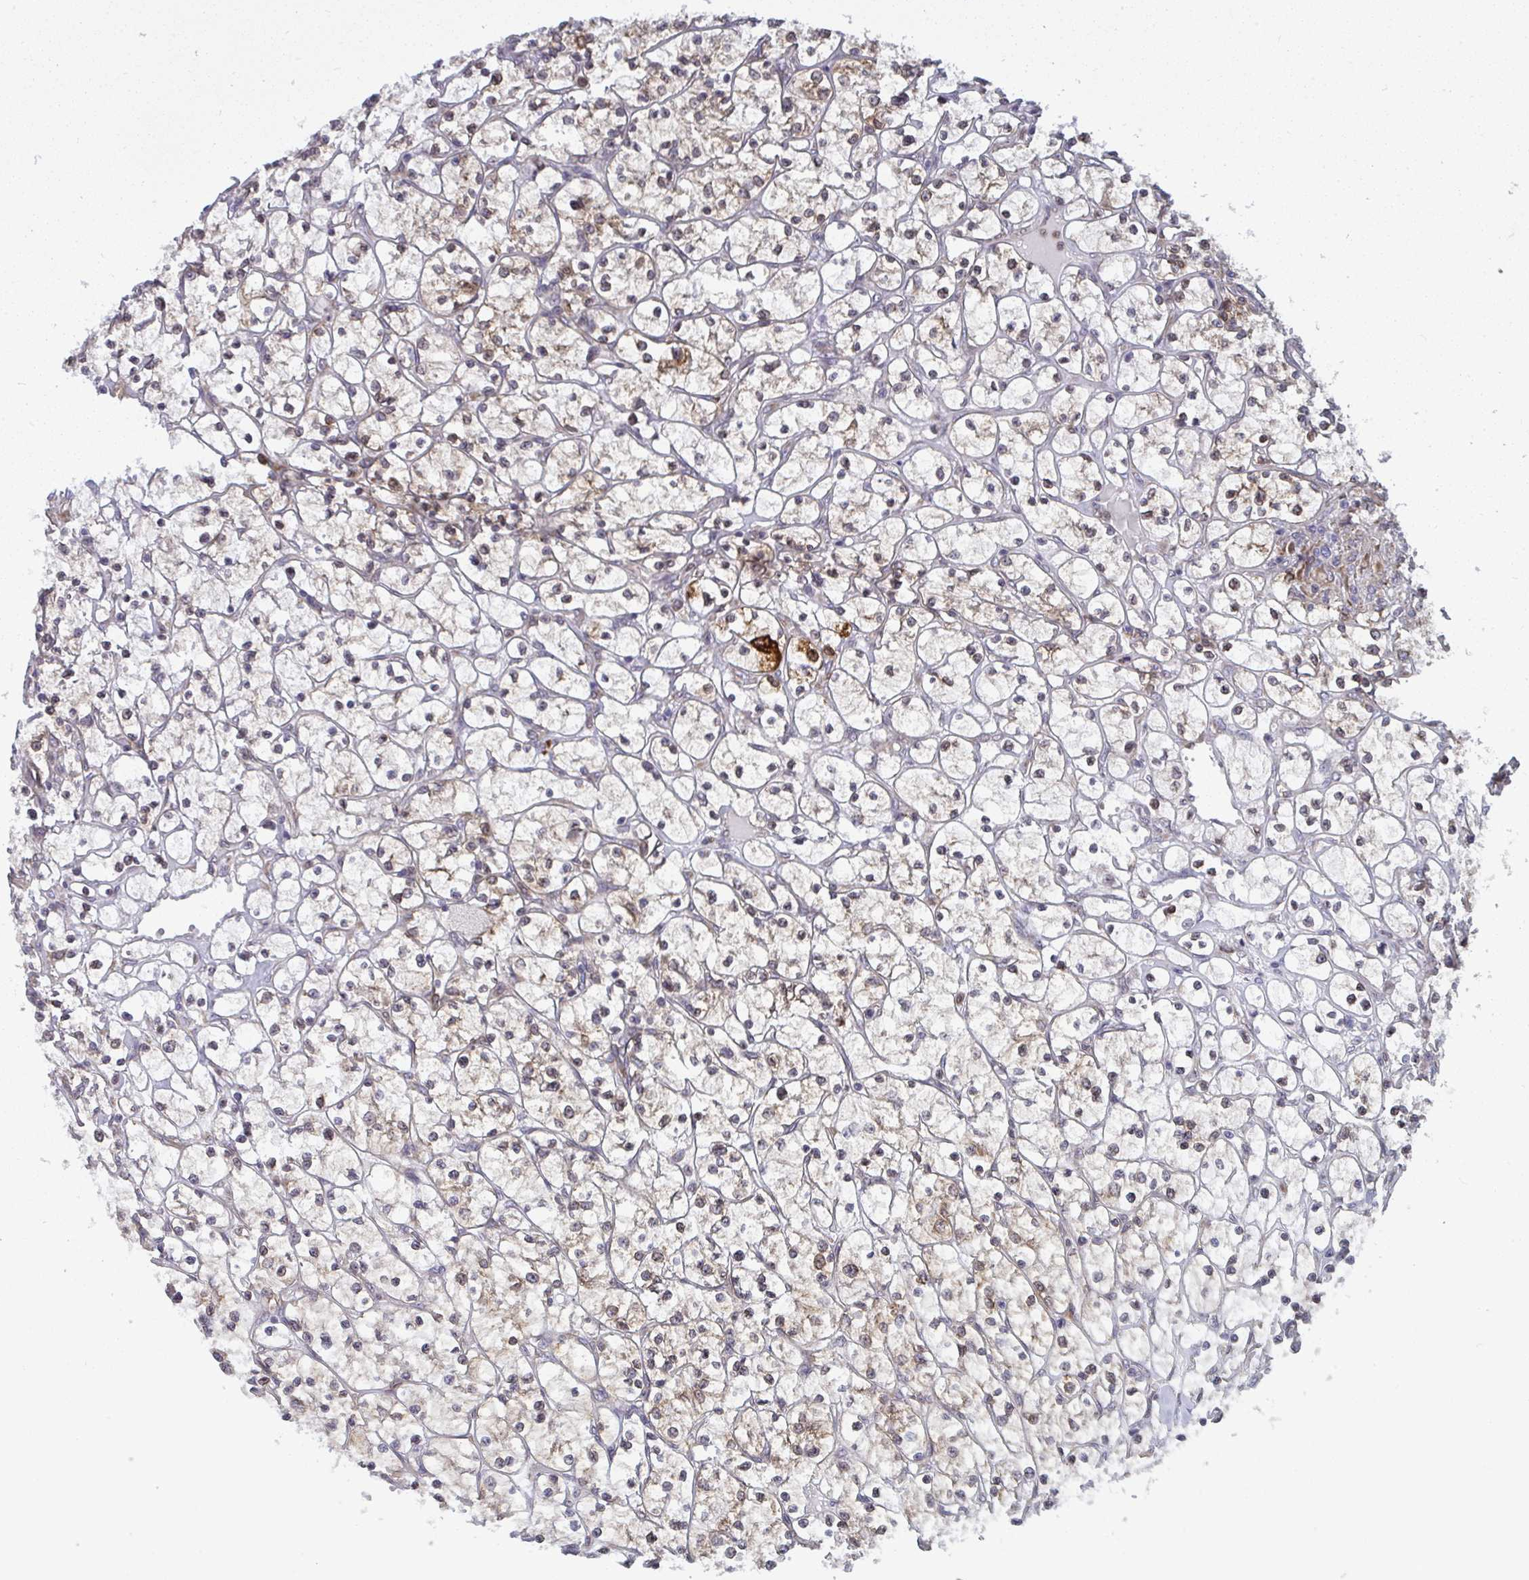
{"staining": {"intensity": "moderate", "quantity": "<25%", "location": "cytoplasmic/membranous"}, "tissue": "renal cancer", "cell_type": "Tumor cells", "image_type": "cancer", "snomed": [{"axis": "morphology", "description": "Adenocarcinoma, NOS"}, {"axis": "topography", "description": "Kidney"}], "caption": "Brown immunohistochemical staining in human renal cancer demonstrates moderate cytoplasmic/membranous positivity in approximately <25% of tumor cells. Using DAB (3,3'-diaminobenzidine) (brown) and hematoxylin (blue) stains, captured at high magnification using brightfield microscopy.", "gene": "LYSMD4", "patient": {"sex": "female", "age": 64}}